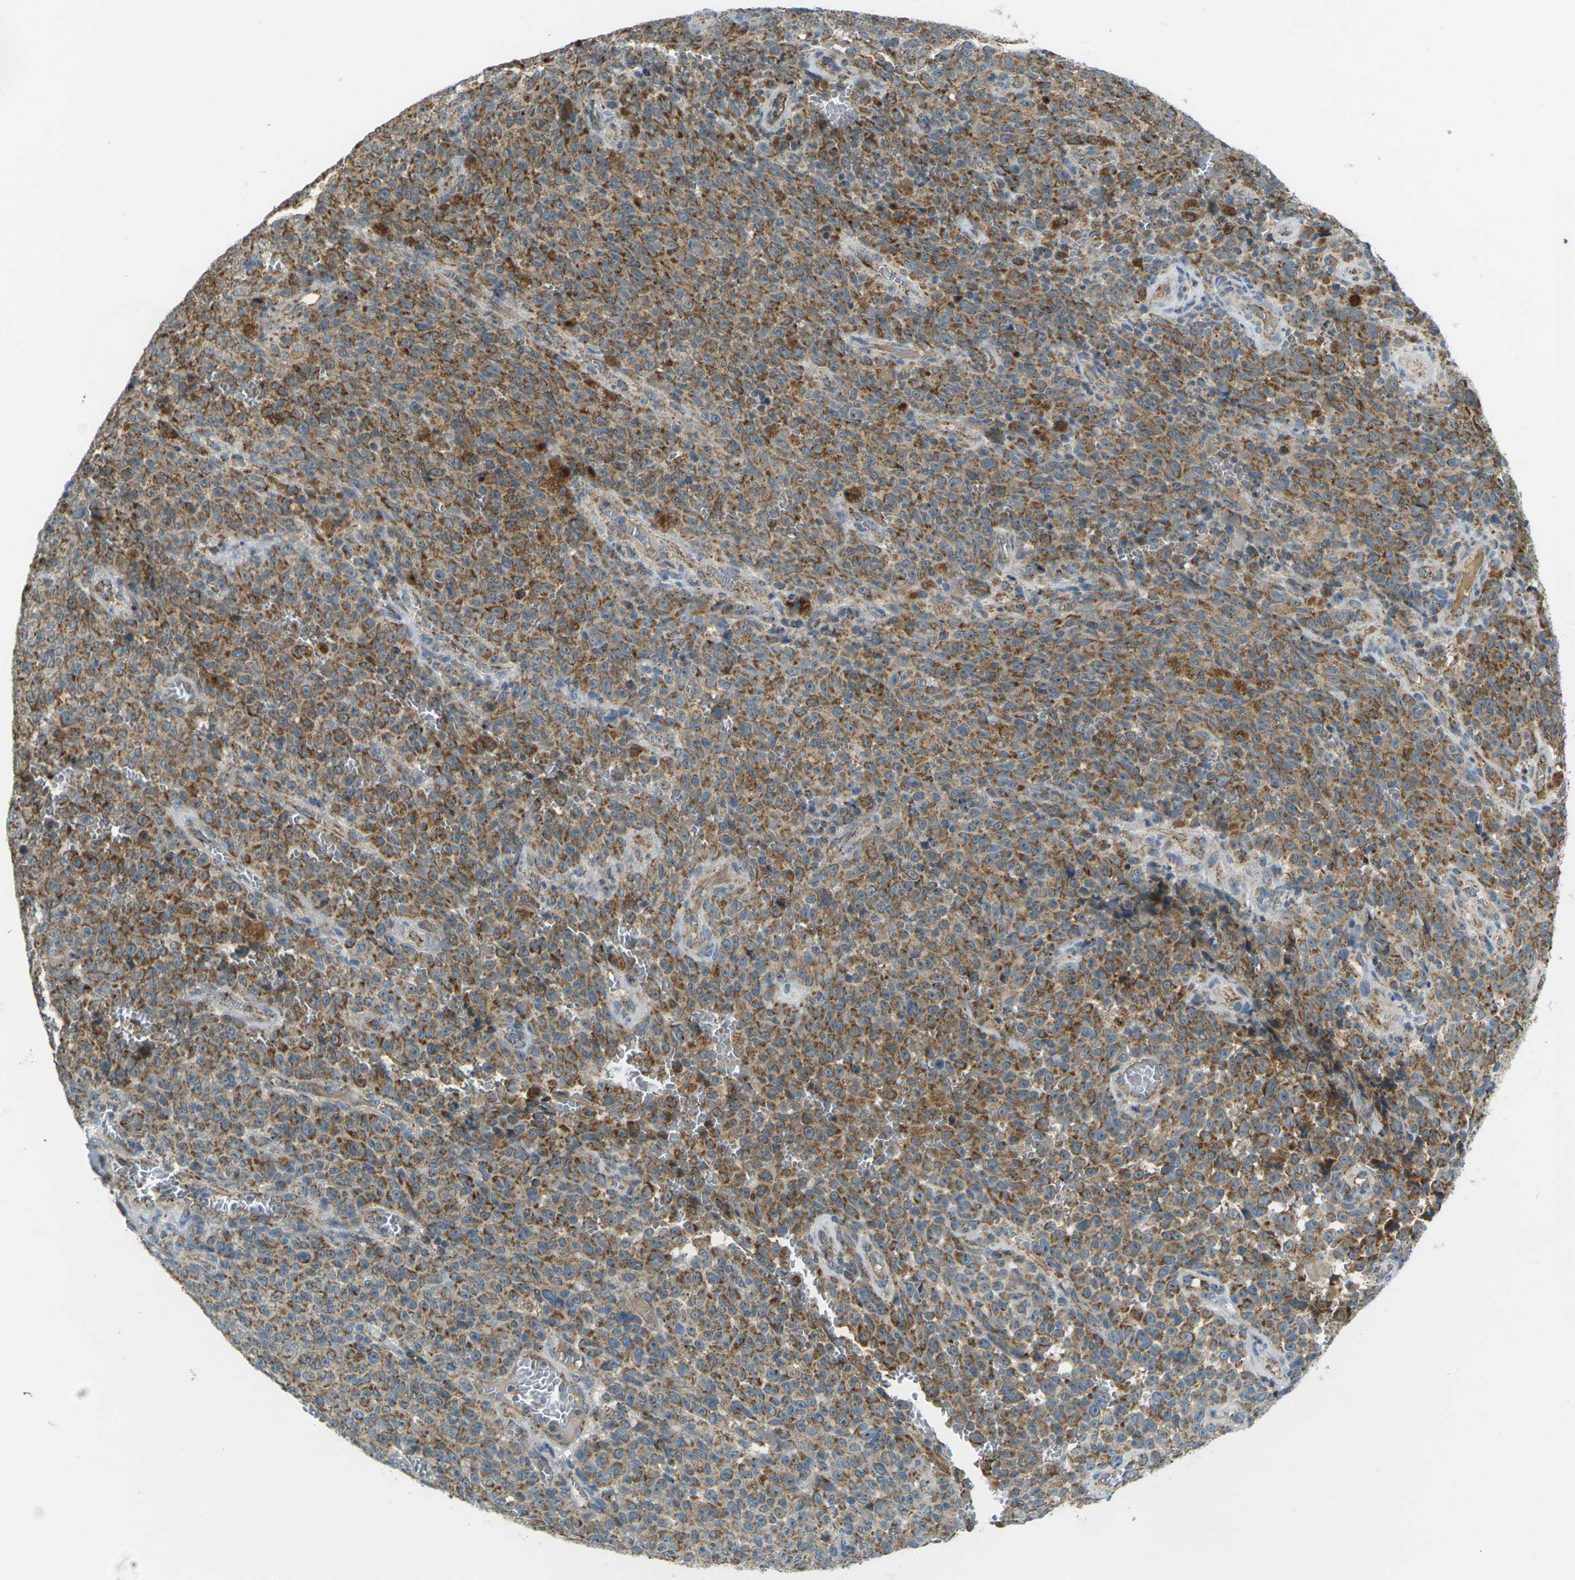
{"staining": {"intensity": "moderate", "quantity": ">75%", "location": "cytoplasmic/membranous"}, "tissue": "melanoma", "cell_type": "Tumor cells", "image_type": "cancer", "snomed": [{"axis": "morphology", "description": "Malignant melanoma, NOS"}, {"axis": "topography", "description": "Skin"}], "caption": "The micrograph exhibits staining of malignant melanoma, revealing moderate cytoplasmic/membranous protein expression (brown color) within tumor cells. (DAB (3,3'-diaminobenzidine) IHC with brightfield microscopy, high magnification).", "gene": "IGF1R", "patient": {"sex": "female", "age": 82}}